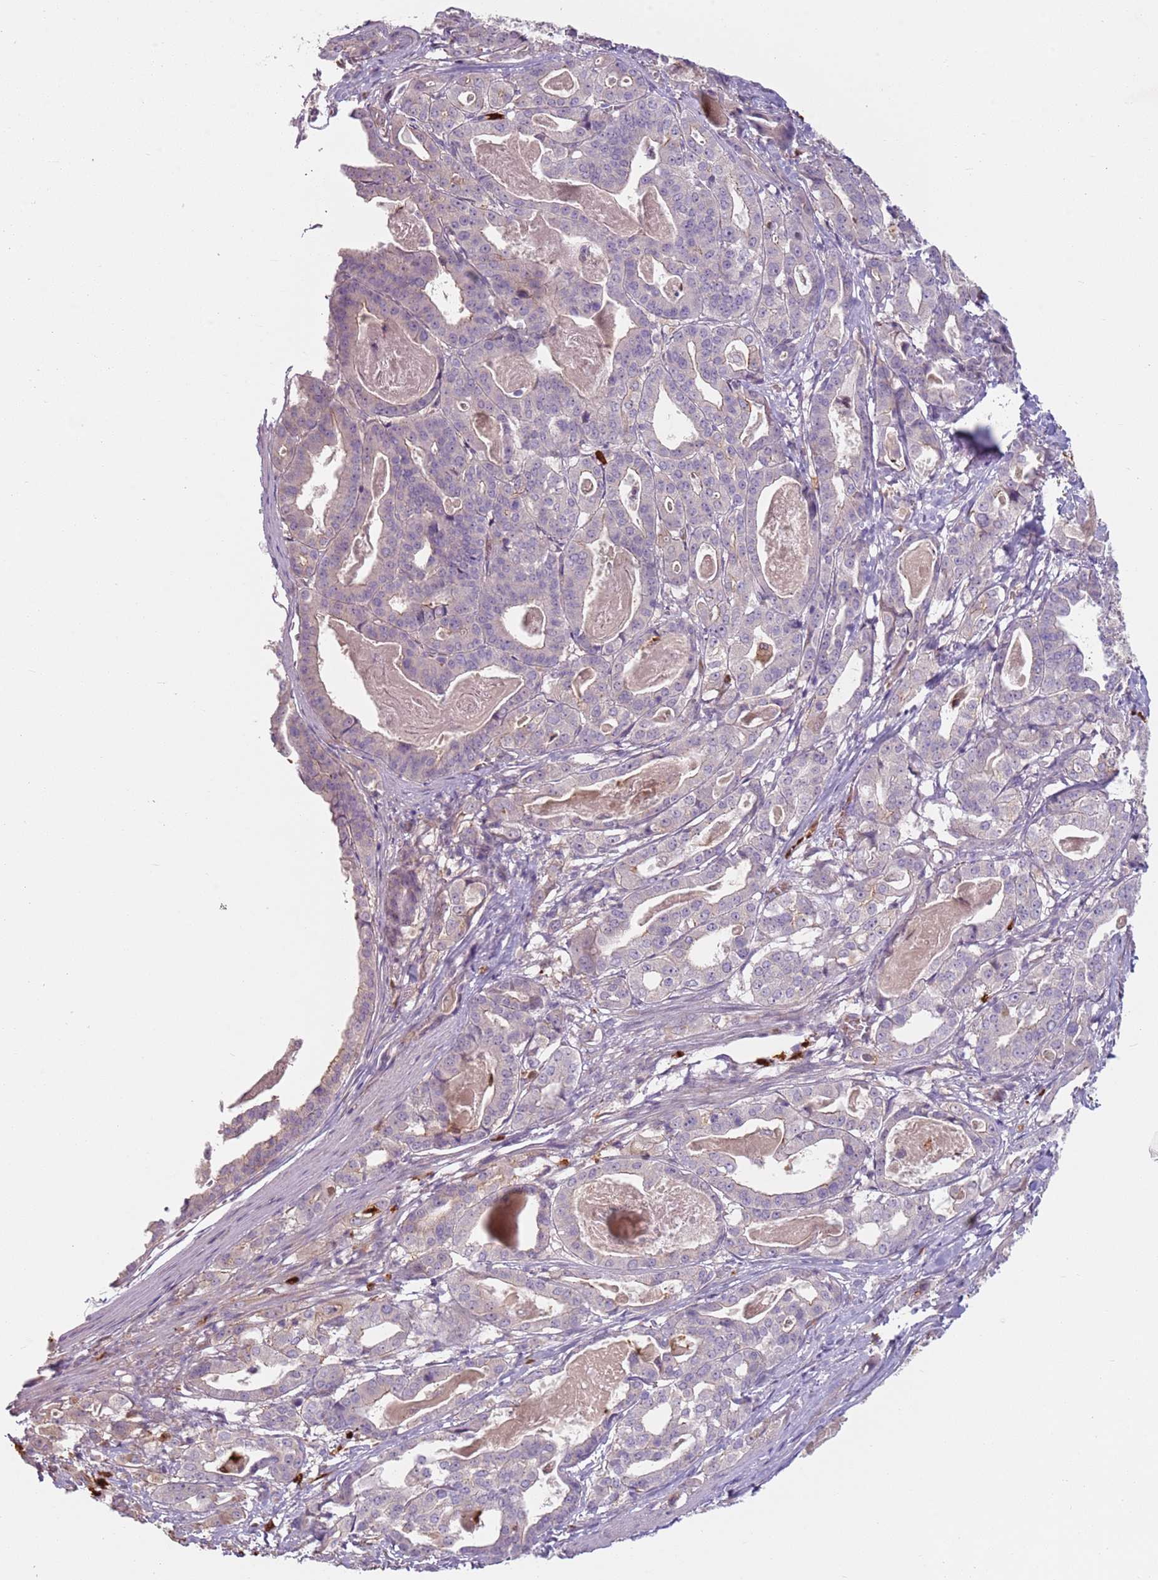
{"staining": {"intensity": "negative", "quantity": "none", "location": "none"}, "tissue": "stomach cancer", "cell_type": "Tumor cells", "image_type": "cancer", "snomed": [{"axis": "morphology", "description": "Adenocarcinoma, NOS"}, {"axis": "topography", "description": "Stomach"}], "caption": "Tumor cells show no significant protein staining in stomach cancer (adenocarcinoma).", "gene": "SPAG4", "patient": {"sex": "male", "age": 48}}